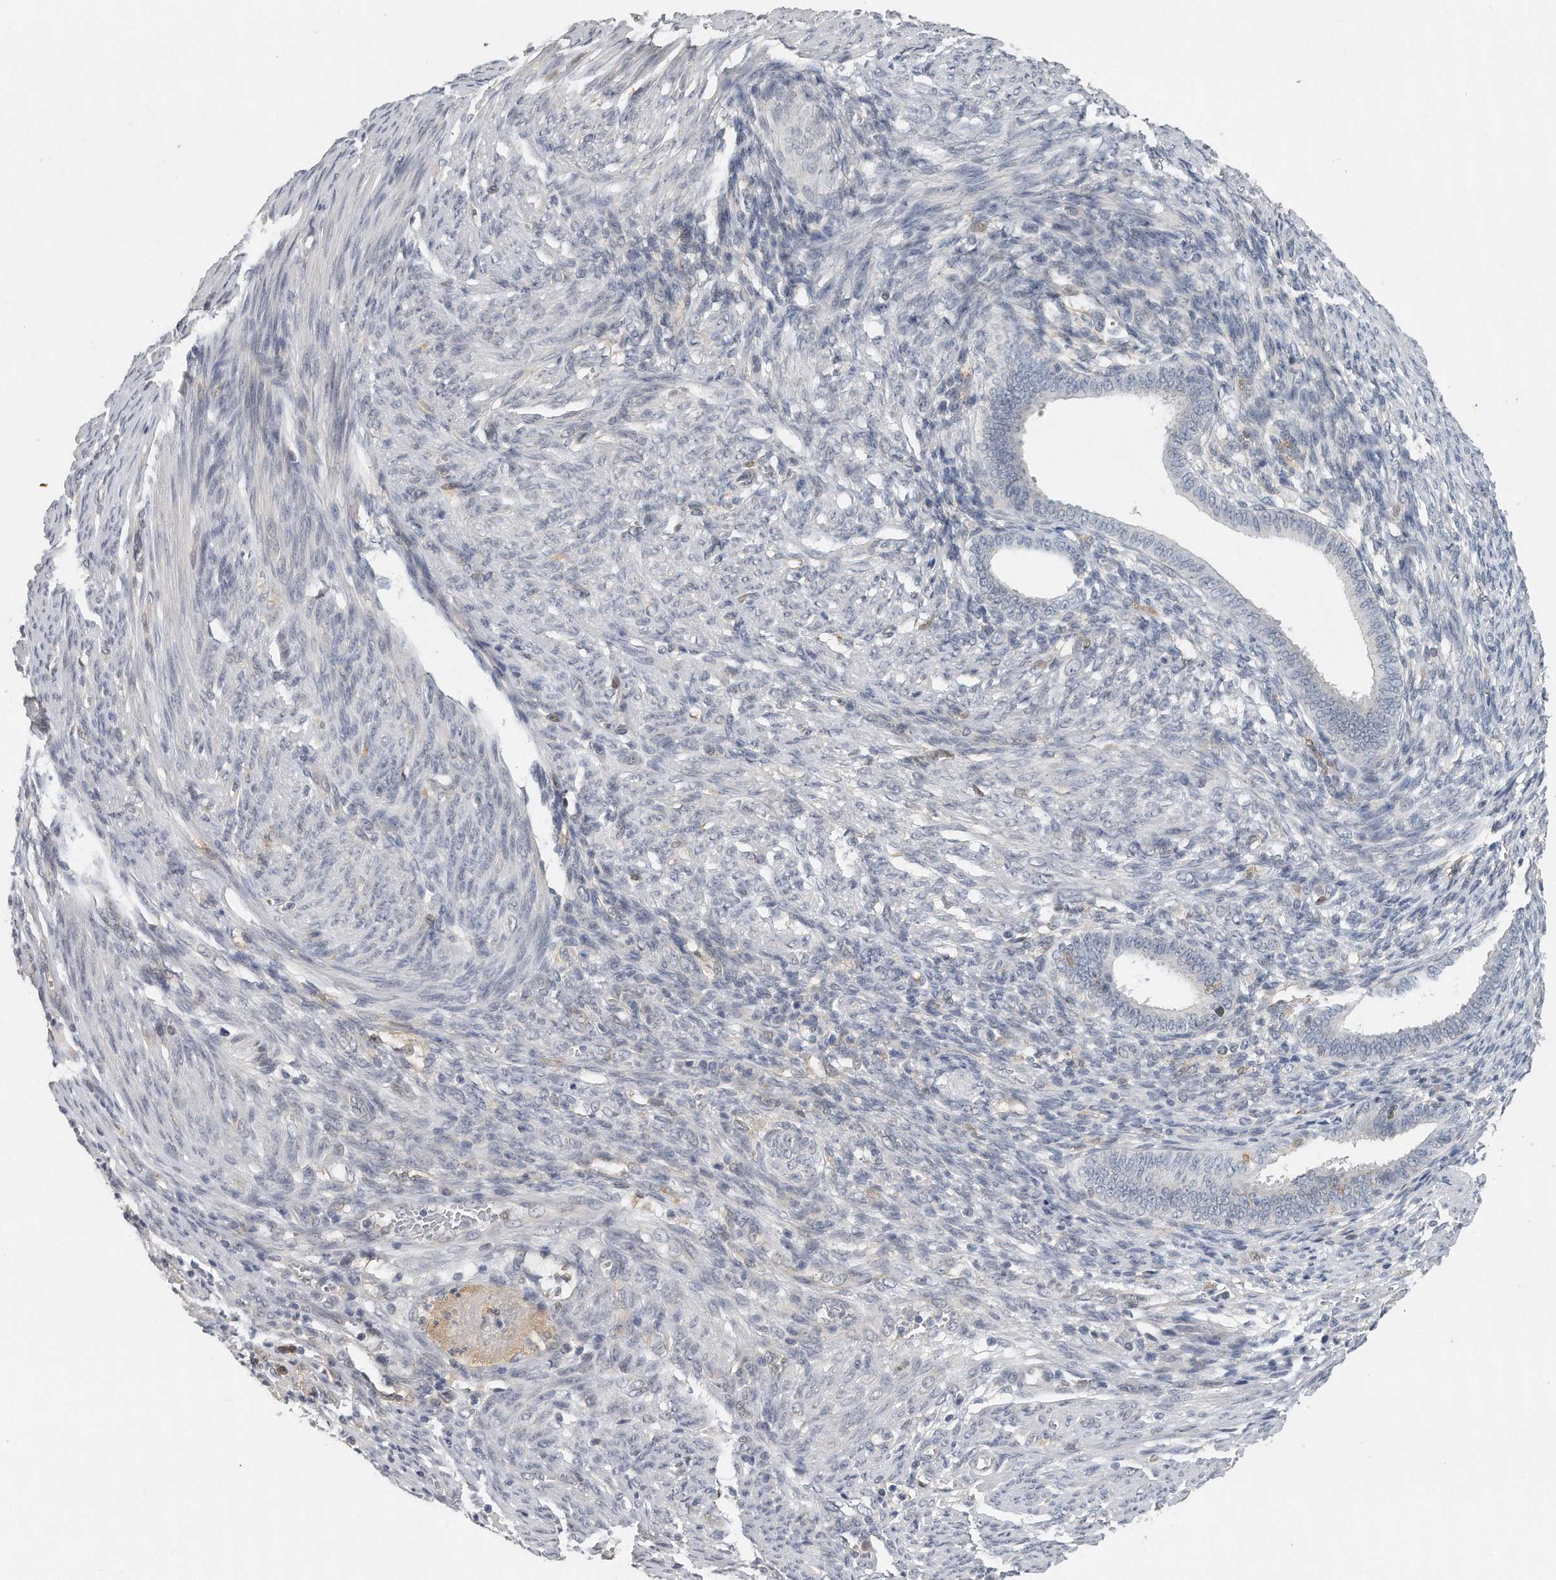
{"staining": {"intensity": "negative", "quantity": "none", "location": "none"}, "tissue": "endometrial cancer", "cell_type": "Tumor cells", "image_type": "cancer", "snomed": [{"axis": "morphology", "description": "Adenocarcinoma, NOS"}, {"axis": "topography", "description": "Endometrium"}], "caption": "This is an immunohistochemistry micrograph of endometrial cancer. There is no positivity in tumor cells.", "gene": "CAMK1", "patient": {"sex": "female", "age": 51}}